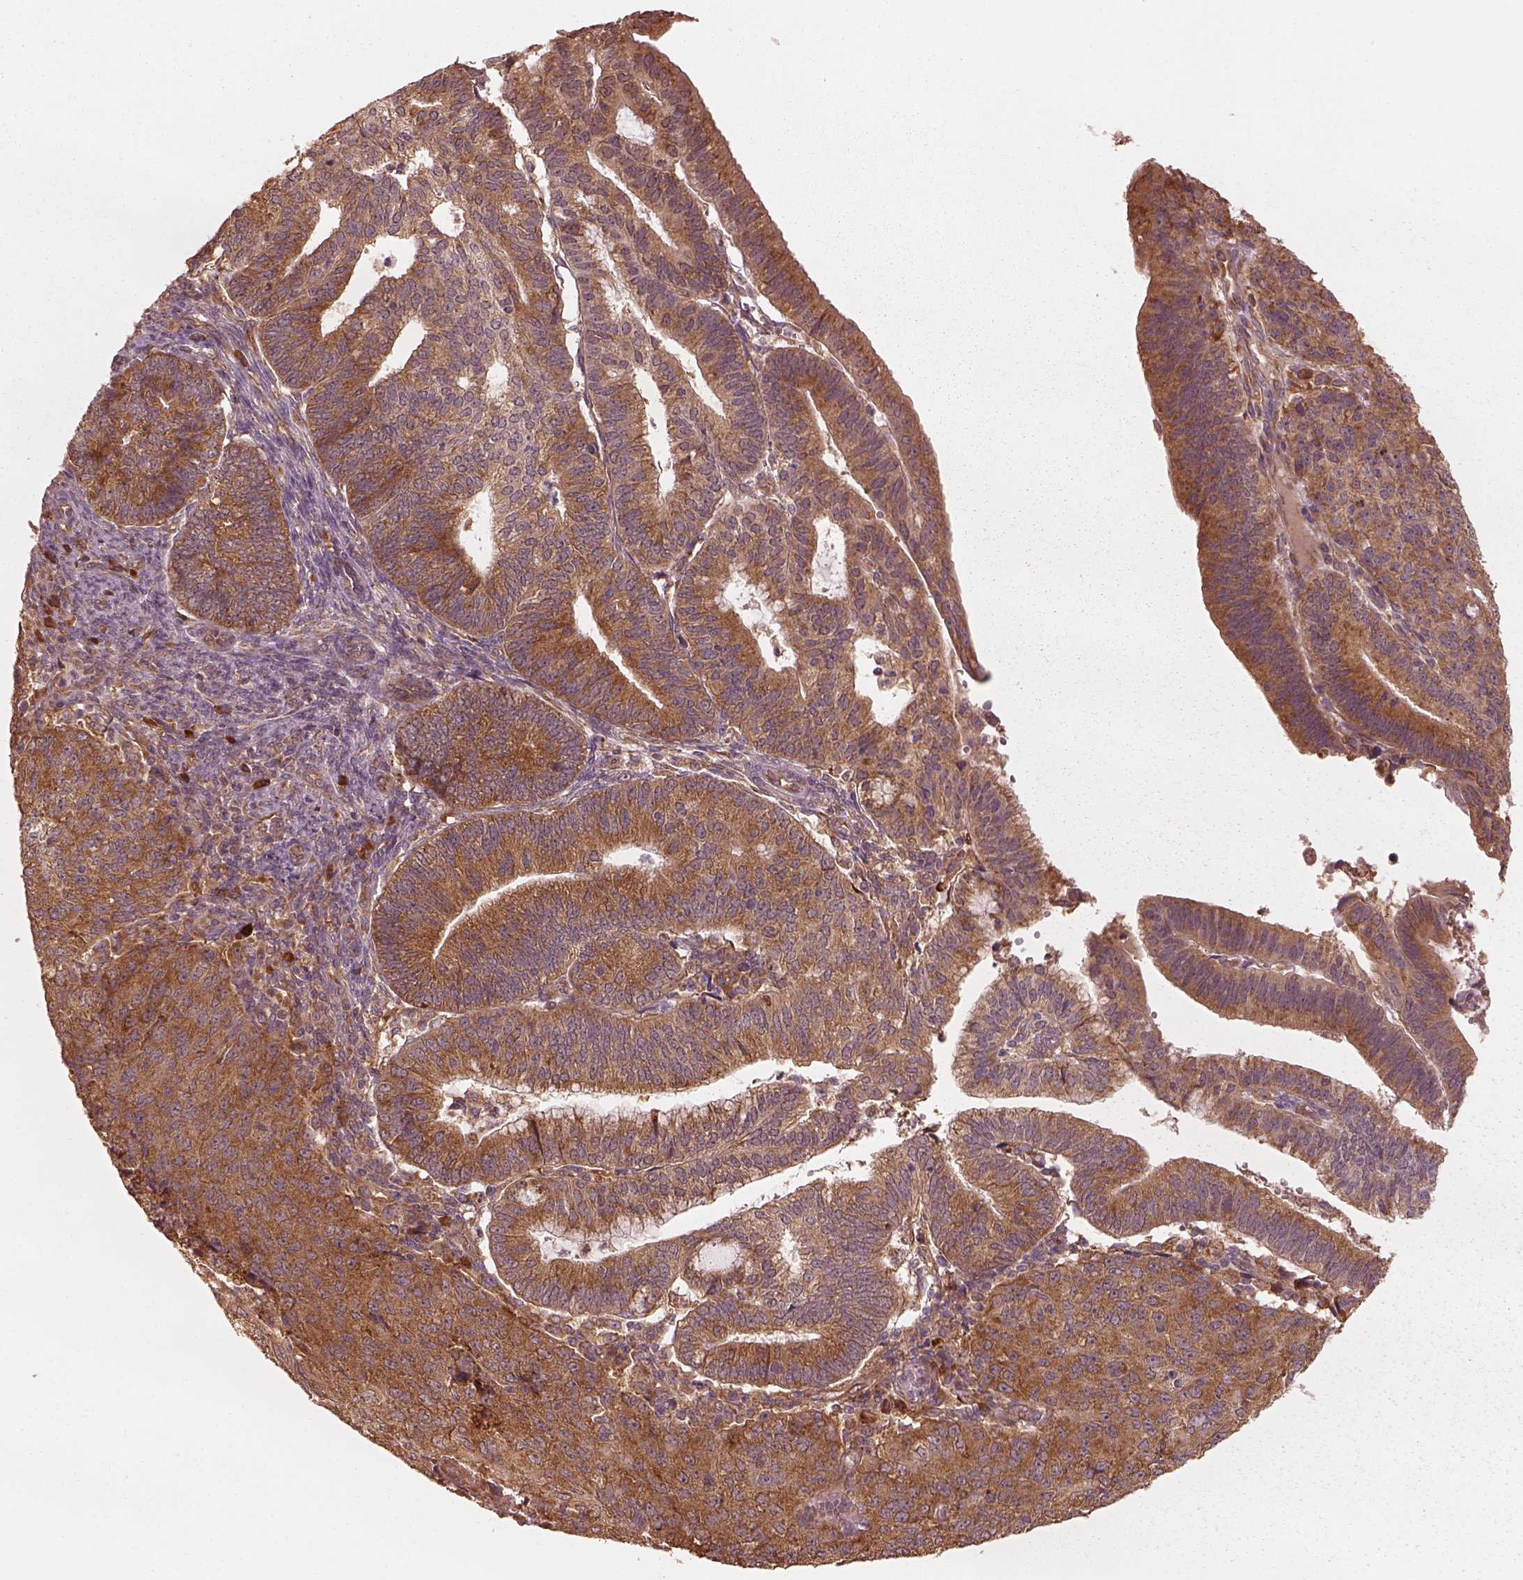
{"staining": {"intensity": "moderate", "quantity": ">75%", "location": "cytoplasmic/membranous"}, "tissue": "endometrial cancer", "cell_type": "Tumor cells", "image_type": "cancer", "snomed": [{"axis": "morphology", "description": "Adenocarcinoma, NOS"}, {"axis": "topography", "description": "Endometrium"}], "caption": "An image of human endometrial cancer stained for a protein exhibits moderate cytoplasmic/membranous brown staining in tumor cells.", "gene": "RPS5", "patient": {"sex": "female", "age": 82}}